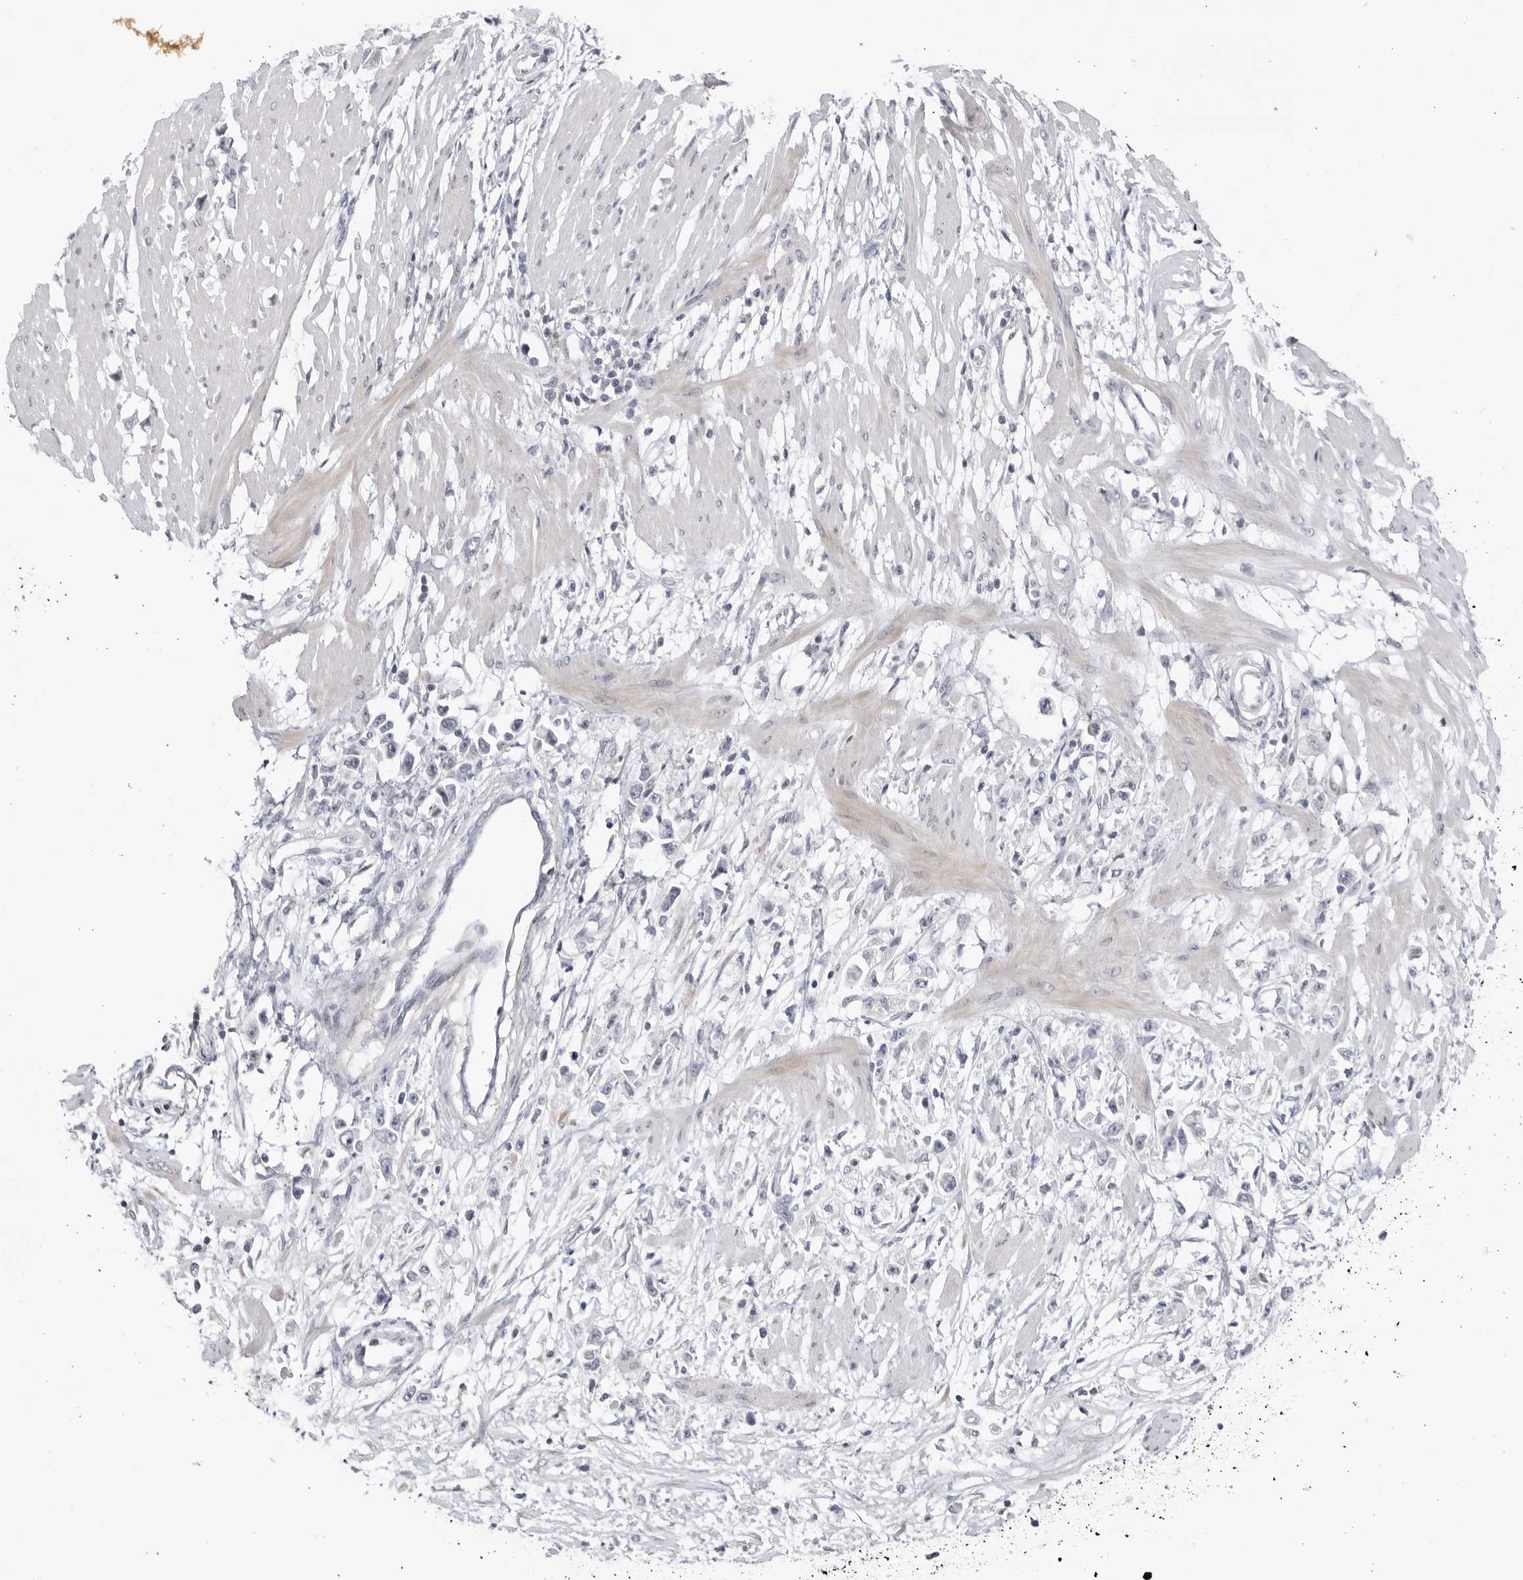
{"staining": {"intensity": "negative", "quantity": "none", "location": "none"}, "tissue": "stomach cancer", "cell_type": "Tumor cells", "image_type": "cancer", "snomed": [{"axis": "morphology", "description": "Adenocarcinoma, NOS"}, {"axis": "topography", "description": "Stomach"}], "caption": "Immunohistochemistry image of stomach cancer (adenocarcinoma) stained for a protein (brown), which shows no expression in tumor cells. (Stains: DAB immunohistochemistry (IHC) with hematoxylin counter stain, Microscopy: brightfield microscopy at high magnification).", "gene": "CNBD1", "patient": {"sex": "female", "age": 59}}